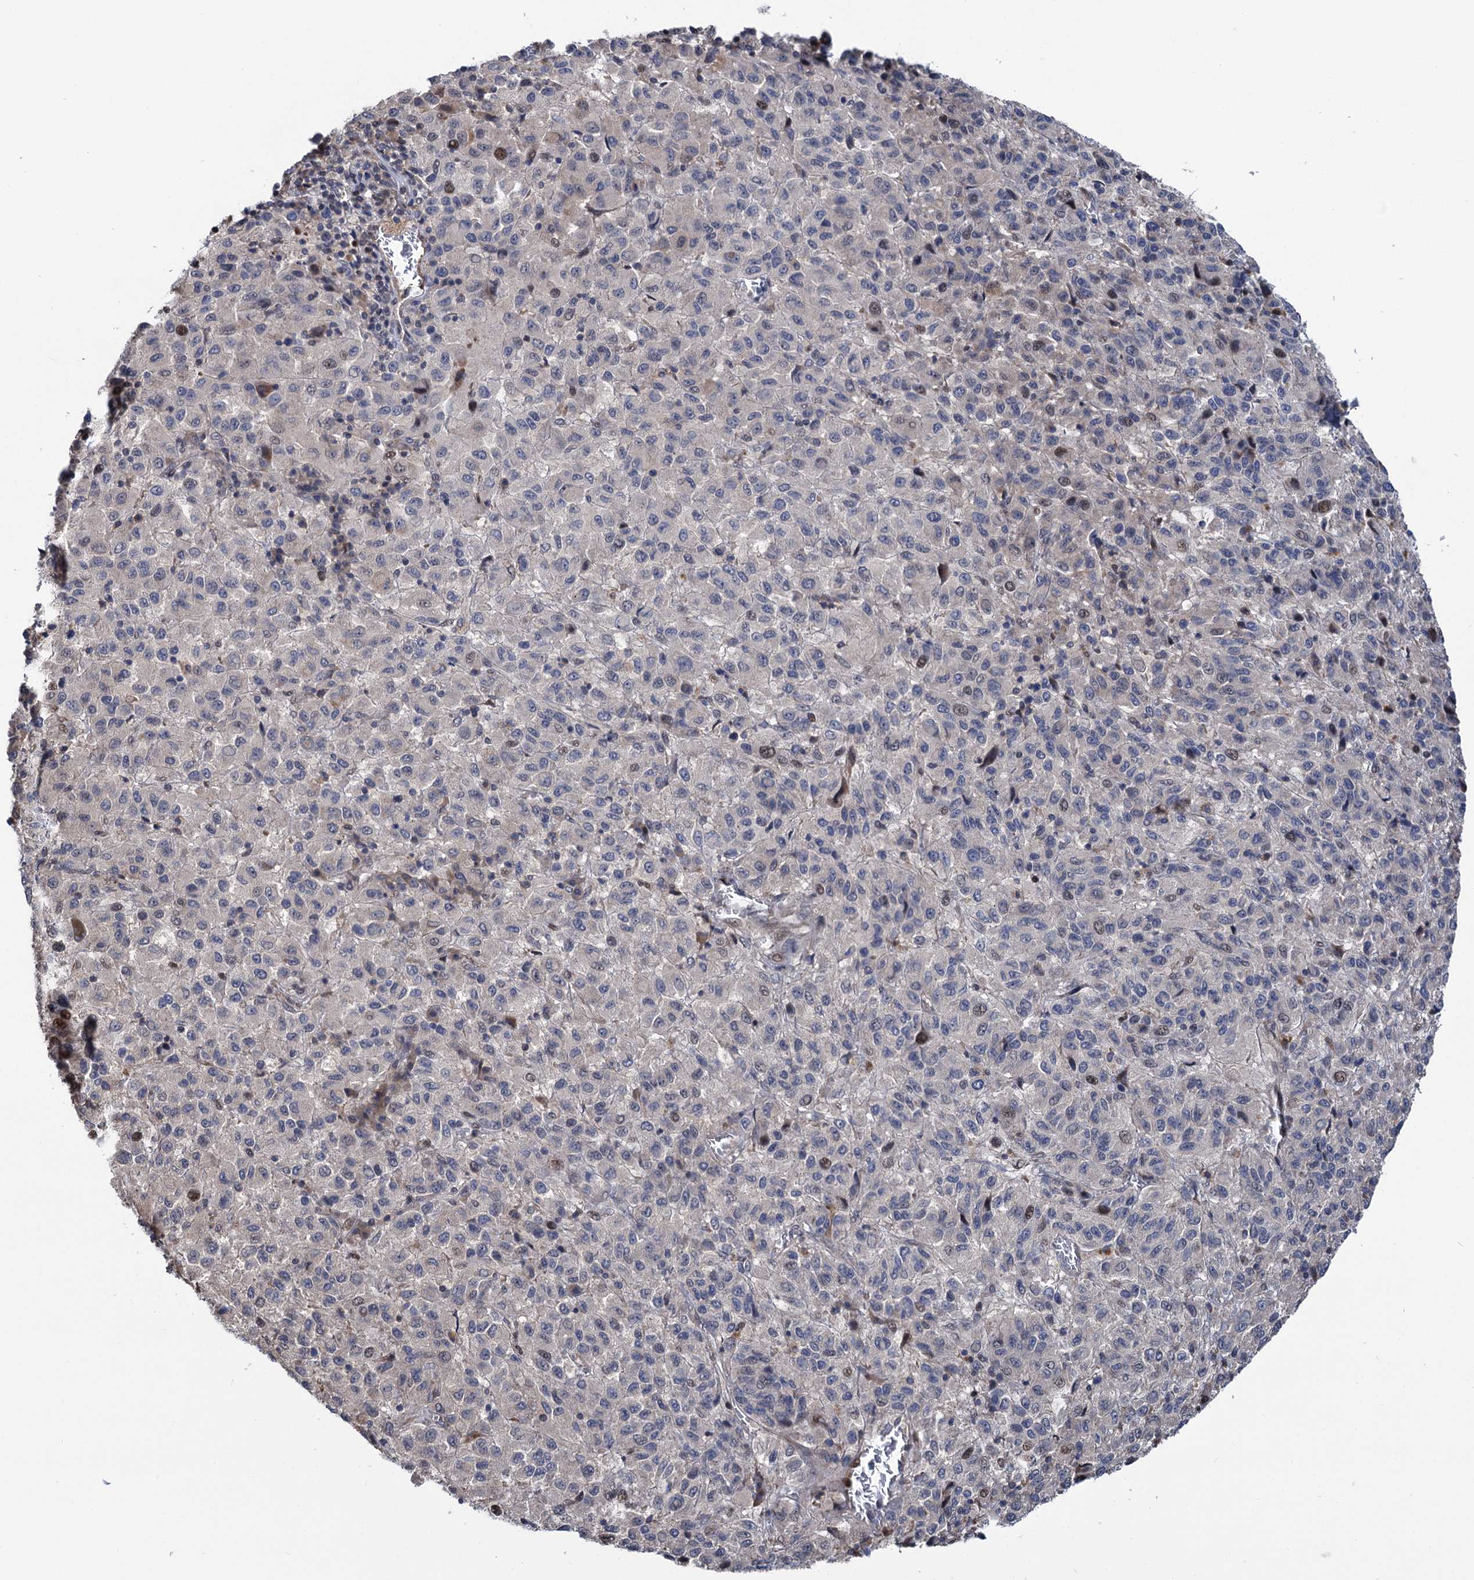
{"staining": {"intensity": "negative", "quantity": "none", "location": "none"}, "tissue": "melanoma", "cell_type": "Tumor cells", "image_type": "cancer", "snomed": [{"axis": "morphology", "description": "Malignant melanoma, Metastatic site"}, {"axis": "topography", "description": "Lung"}], "caption": "The histopathology image reveals no significant expression in tumor cells of melanoma. (DAB immunohistochemistry (IHC), high magnification).", "gene": "UBR1", "patient": {"sex": "male", "age": 64}}